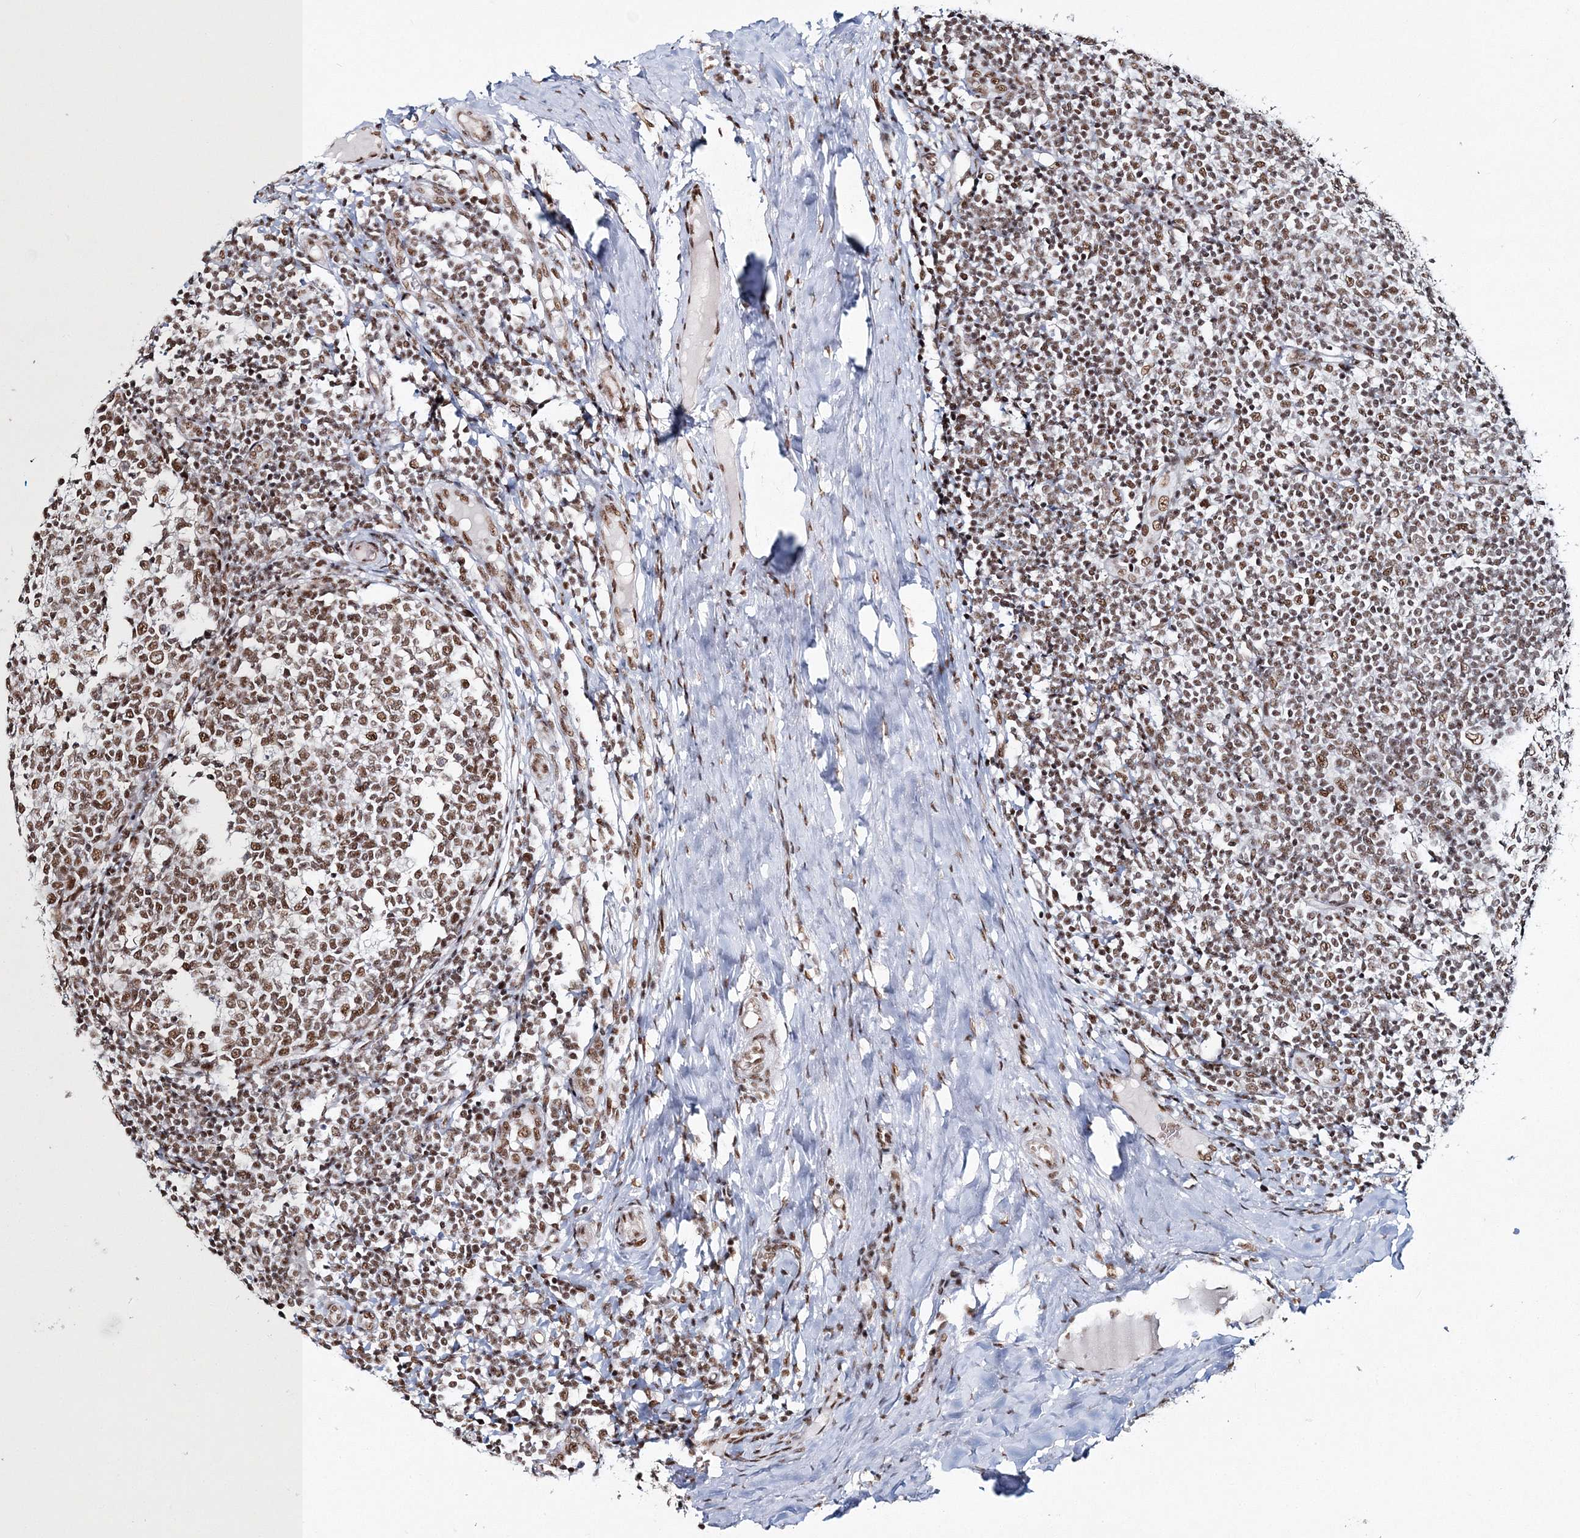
{"staining": {"intensity": "moderate", "quantity": ">75%", "location": "nuclear"}, "tissue": "tonsil", "cell_type": "Germinal center cells", "image_type": "normal", "snomed": [{"axis": "morphology", "description": "Normal tissue, NOS"}, {"axis": "topography", "description": "Tonsil"}], "caption": "Moderate nuclear protein positivity is present in about >75% of germinal center cells in tonsil.", "gene": "ENSG00000290315", "patient": {"sex": "female", "age": 19}}